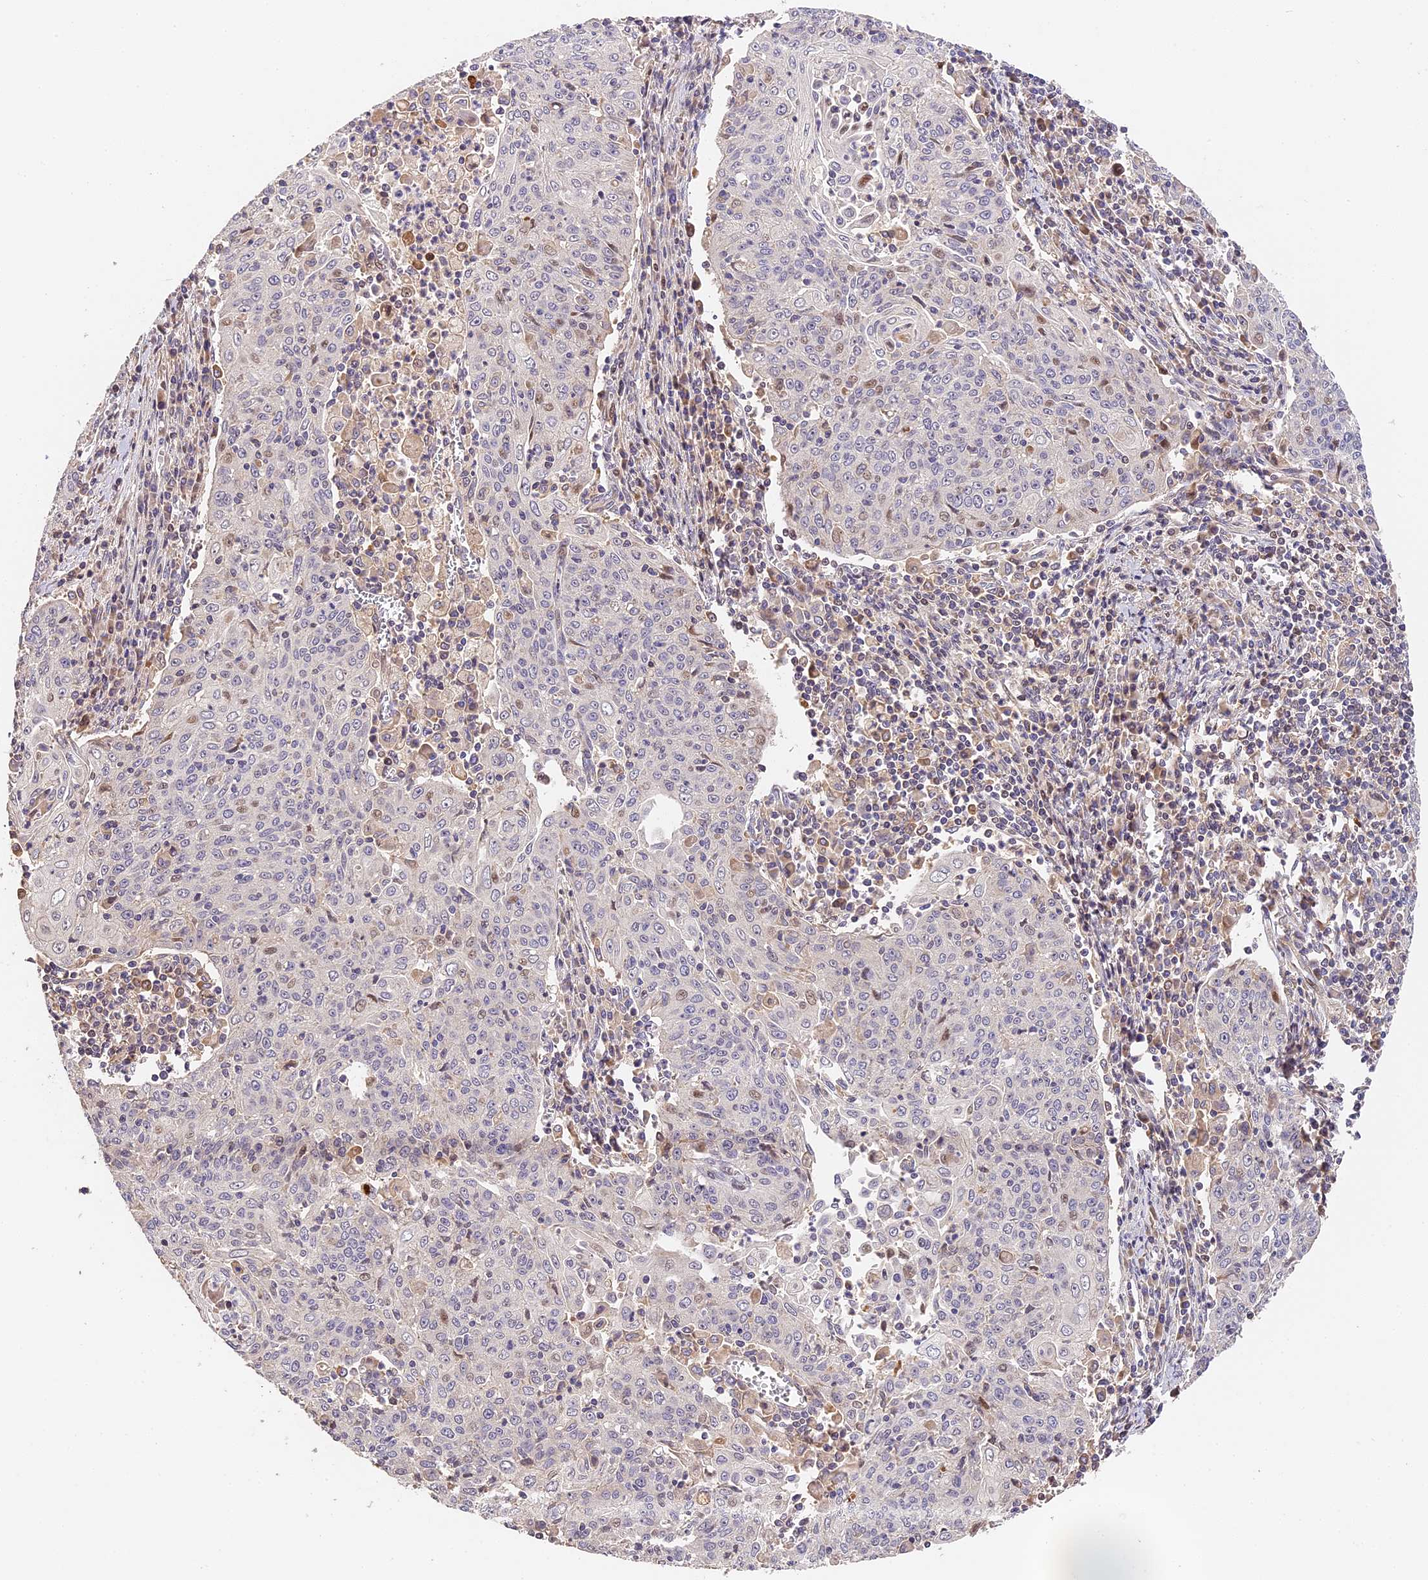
{"staining": {"intensity": "negative", "quantity": "none", "location": "none"}, "tissue": "cervical cancer", "cell_type": "Tumor cells", "image_type": "cancer", "snomed": [{"axis": "morphology", "description": "Squamous cell carcinoma, NOS"}, {"axis": "topography", "description": "Cervix"}], "caption": "There is no significant staining in tumor cells of cervical cancer.", "gene": "ARHGAP17", "patient": {"sex": "female", "age": 48}}